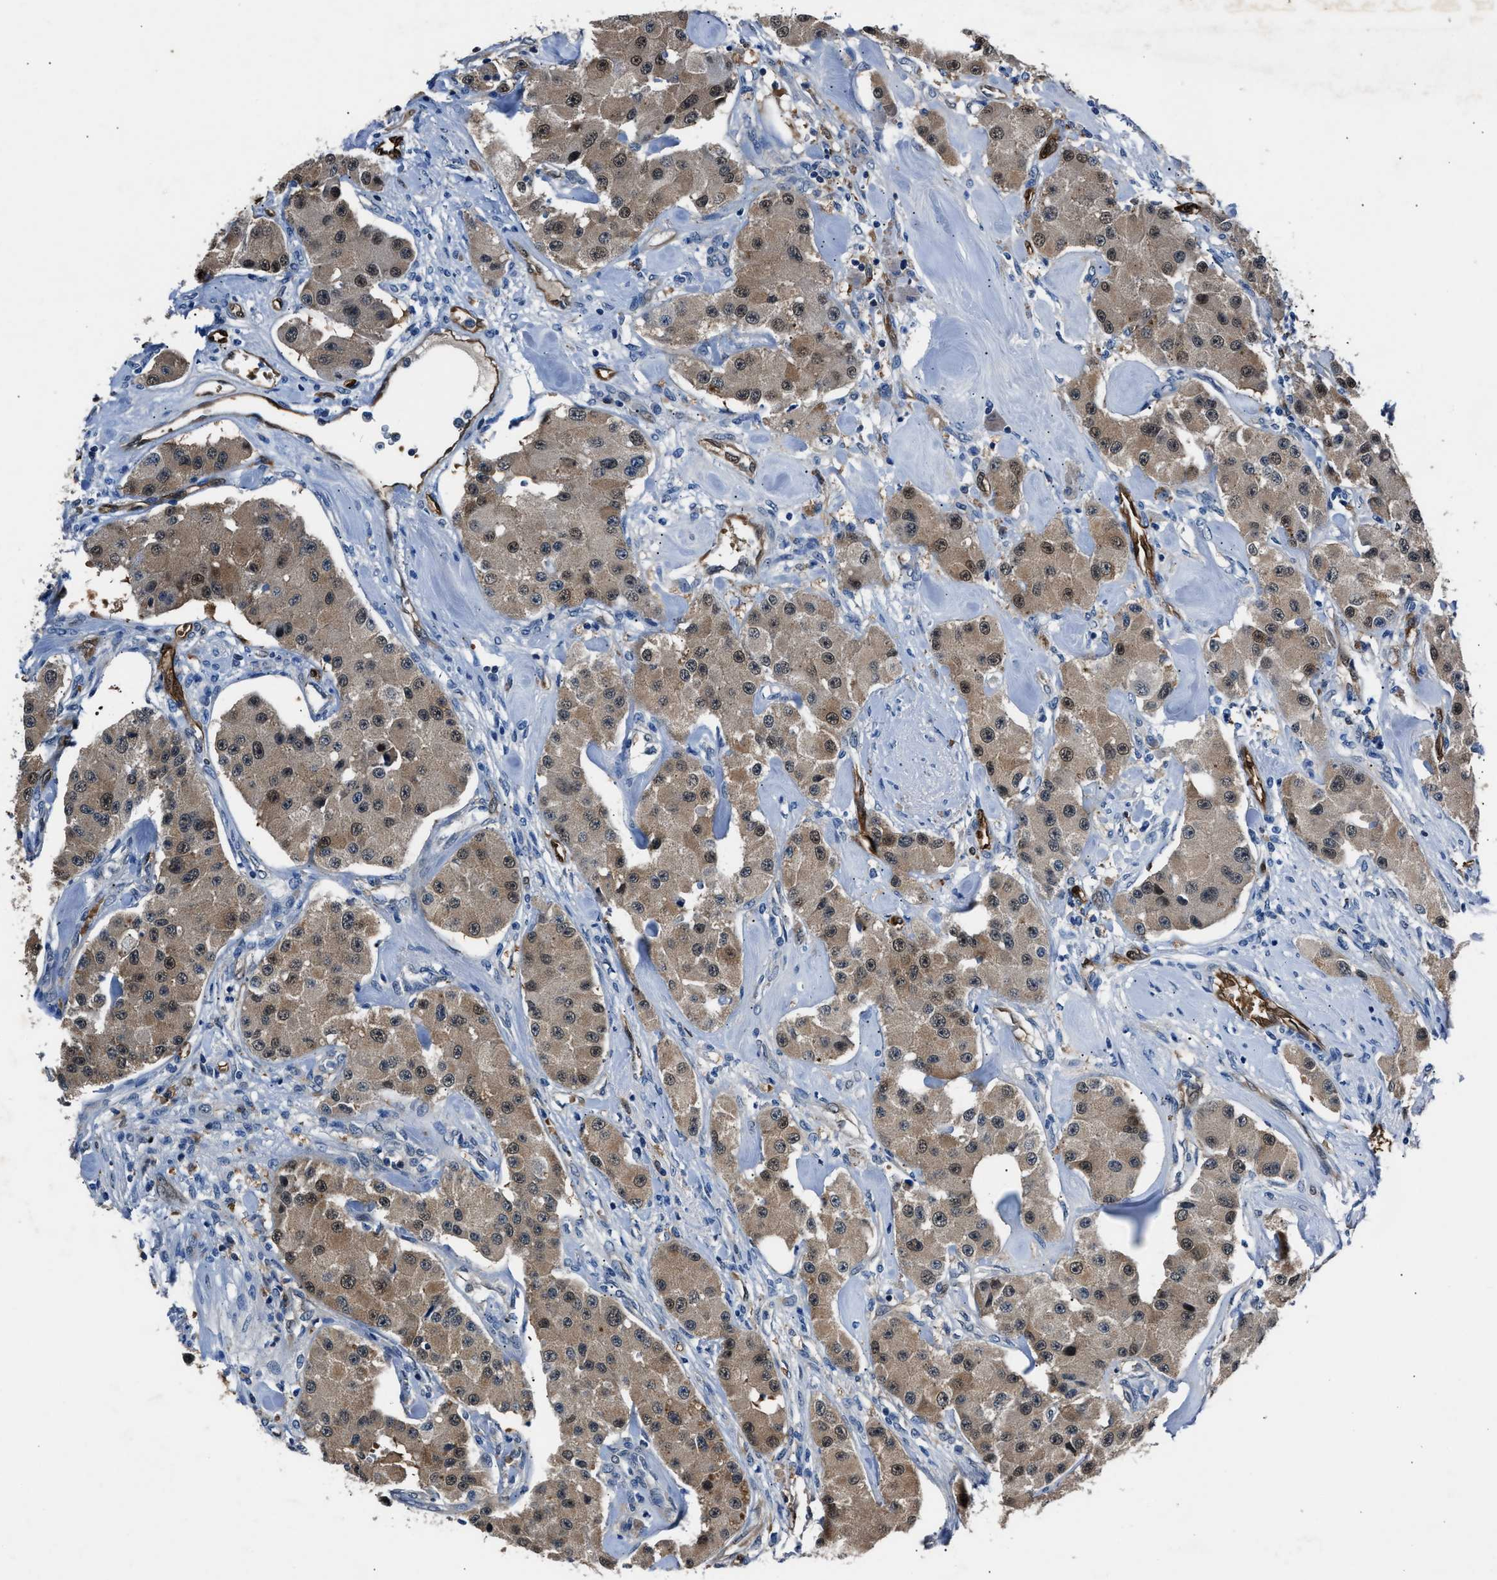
{"staining": {"intensity": "weak", "quantity": ">75%", "location": "cytoplasmic/membranous,nuclear"}, "tissue": "carcinoid", "cell_type": "Tumor cells", "image_type": "cancer", "snomed": [{"axis": "morphology", "description": "Carcinoid, malignant, NOS"}, {"axis": "topography", "description": "Pancreas"}], "caption": "The histopathology image demonstrates a brown stain indicating the presence of a protein in the cytoplasmic/membranous and nuclear of tumor cells in carcinoid (malignant). (Brightfield microscopy of DAB IHC at high magnification).", "gene": "PPA1", "patient": {"sex": "male", "age": 41}}